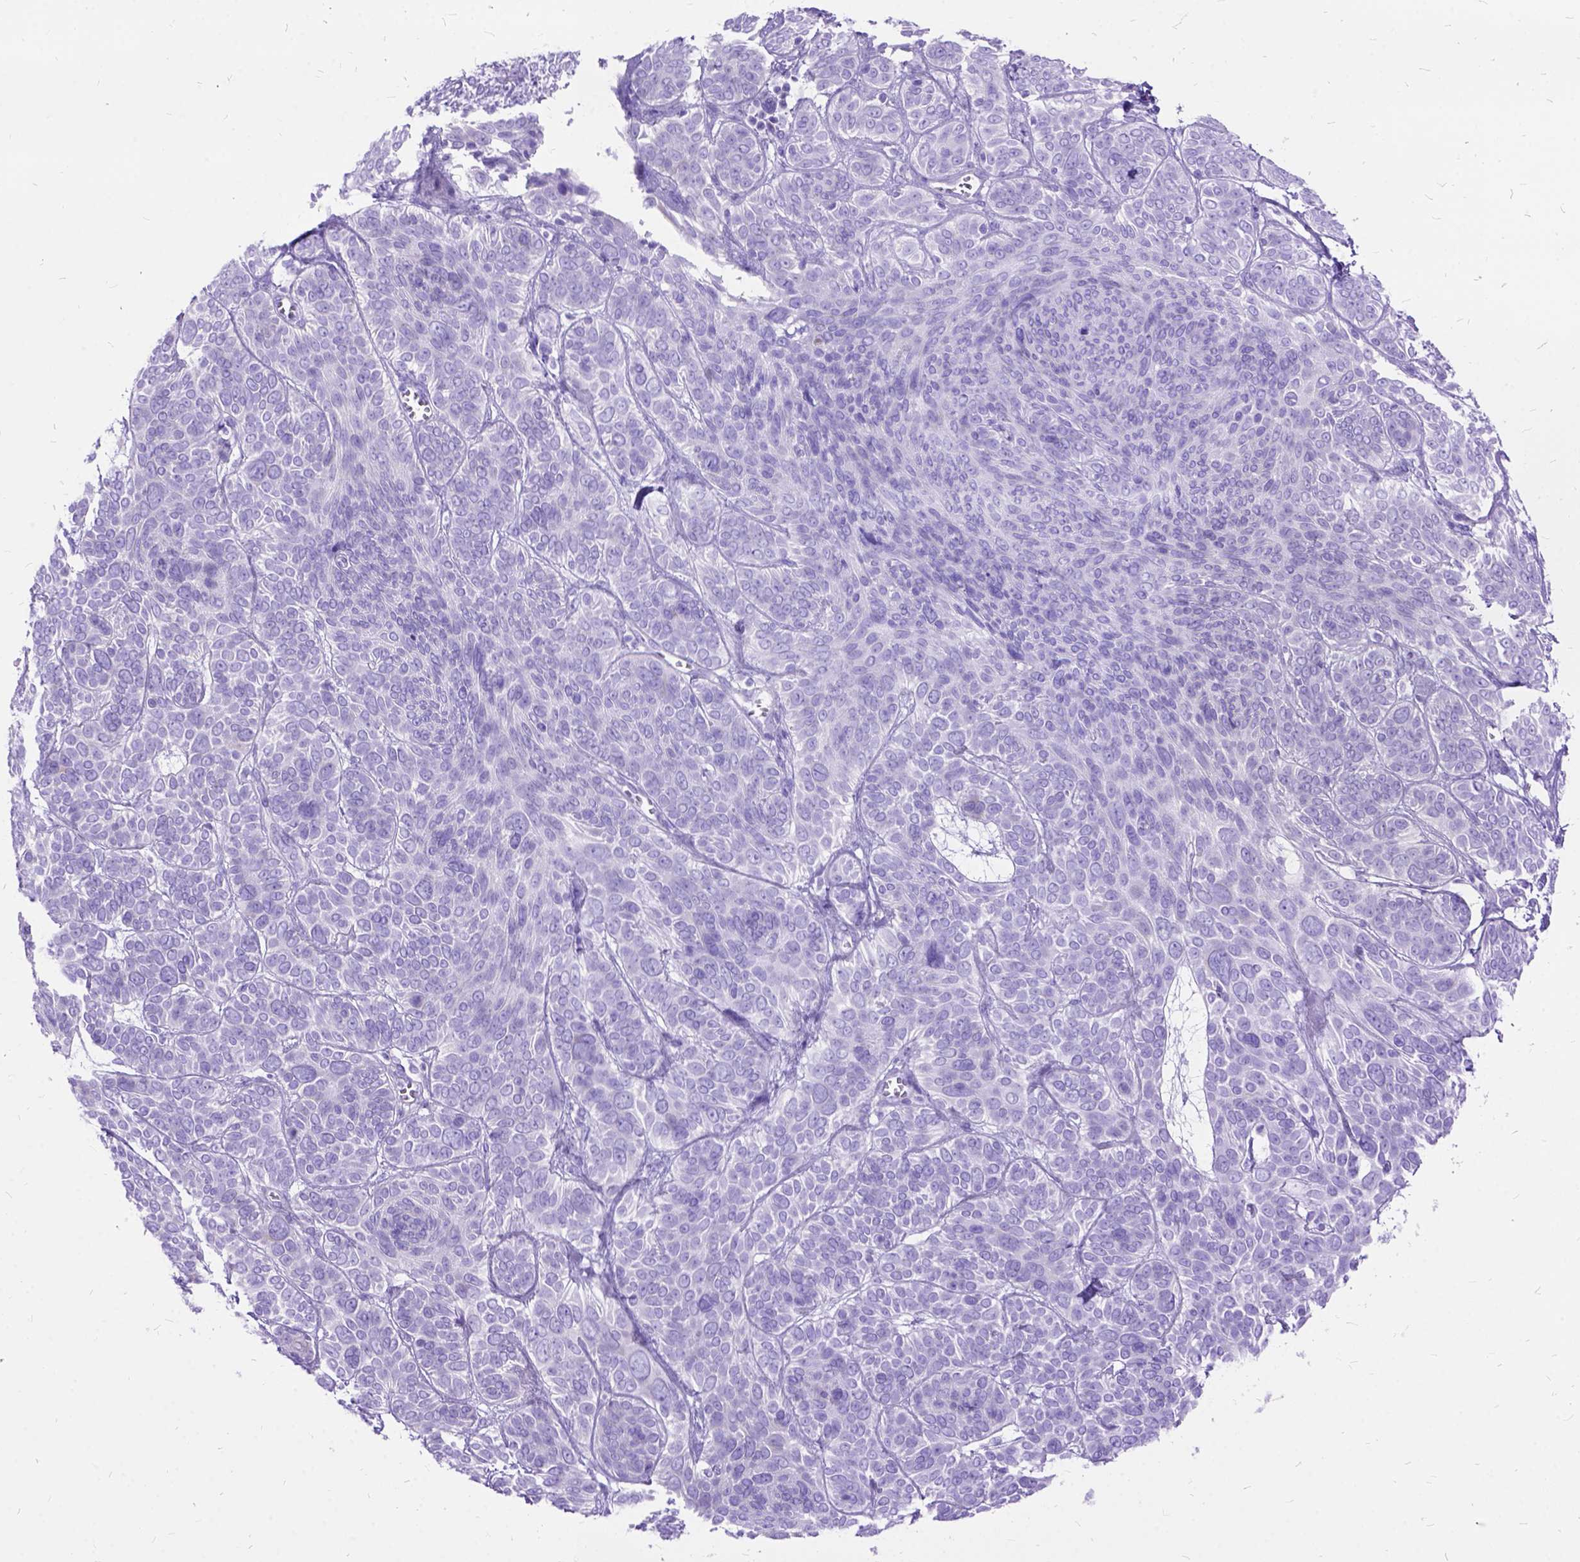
{"staining": {"intensity": "negative", "quantity": "none", "location": "none"}, "tissue": "skin cancer", "cell_type": "Tumor cells", "image_type": "cancer", "snomed": [{"axis": "morphology", "description": "Basal cell carcinoma"}, {"axis": "topography", "description": "Skin"}, {"axis": "topography", "description": "Skin of face"}], "caption": "High power microscopy image of an immunohistochemistry photomicrograph of basal cell carcinoma (skin), revealing no significant staining in tumor cells.", "gene": "DNAH2", "patient": {"sex": "male", "age": 73}}